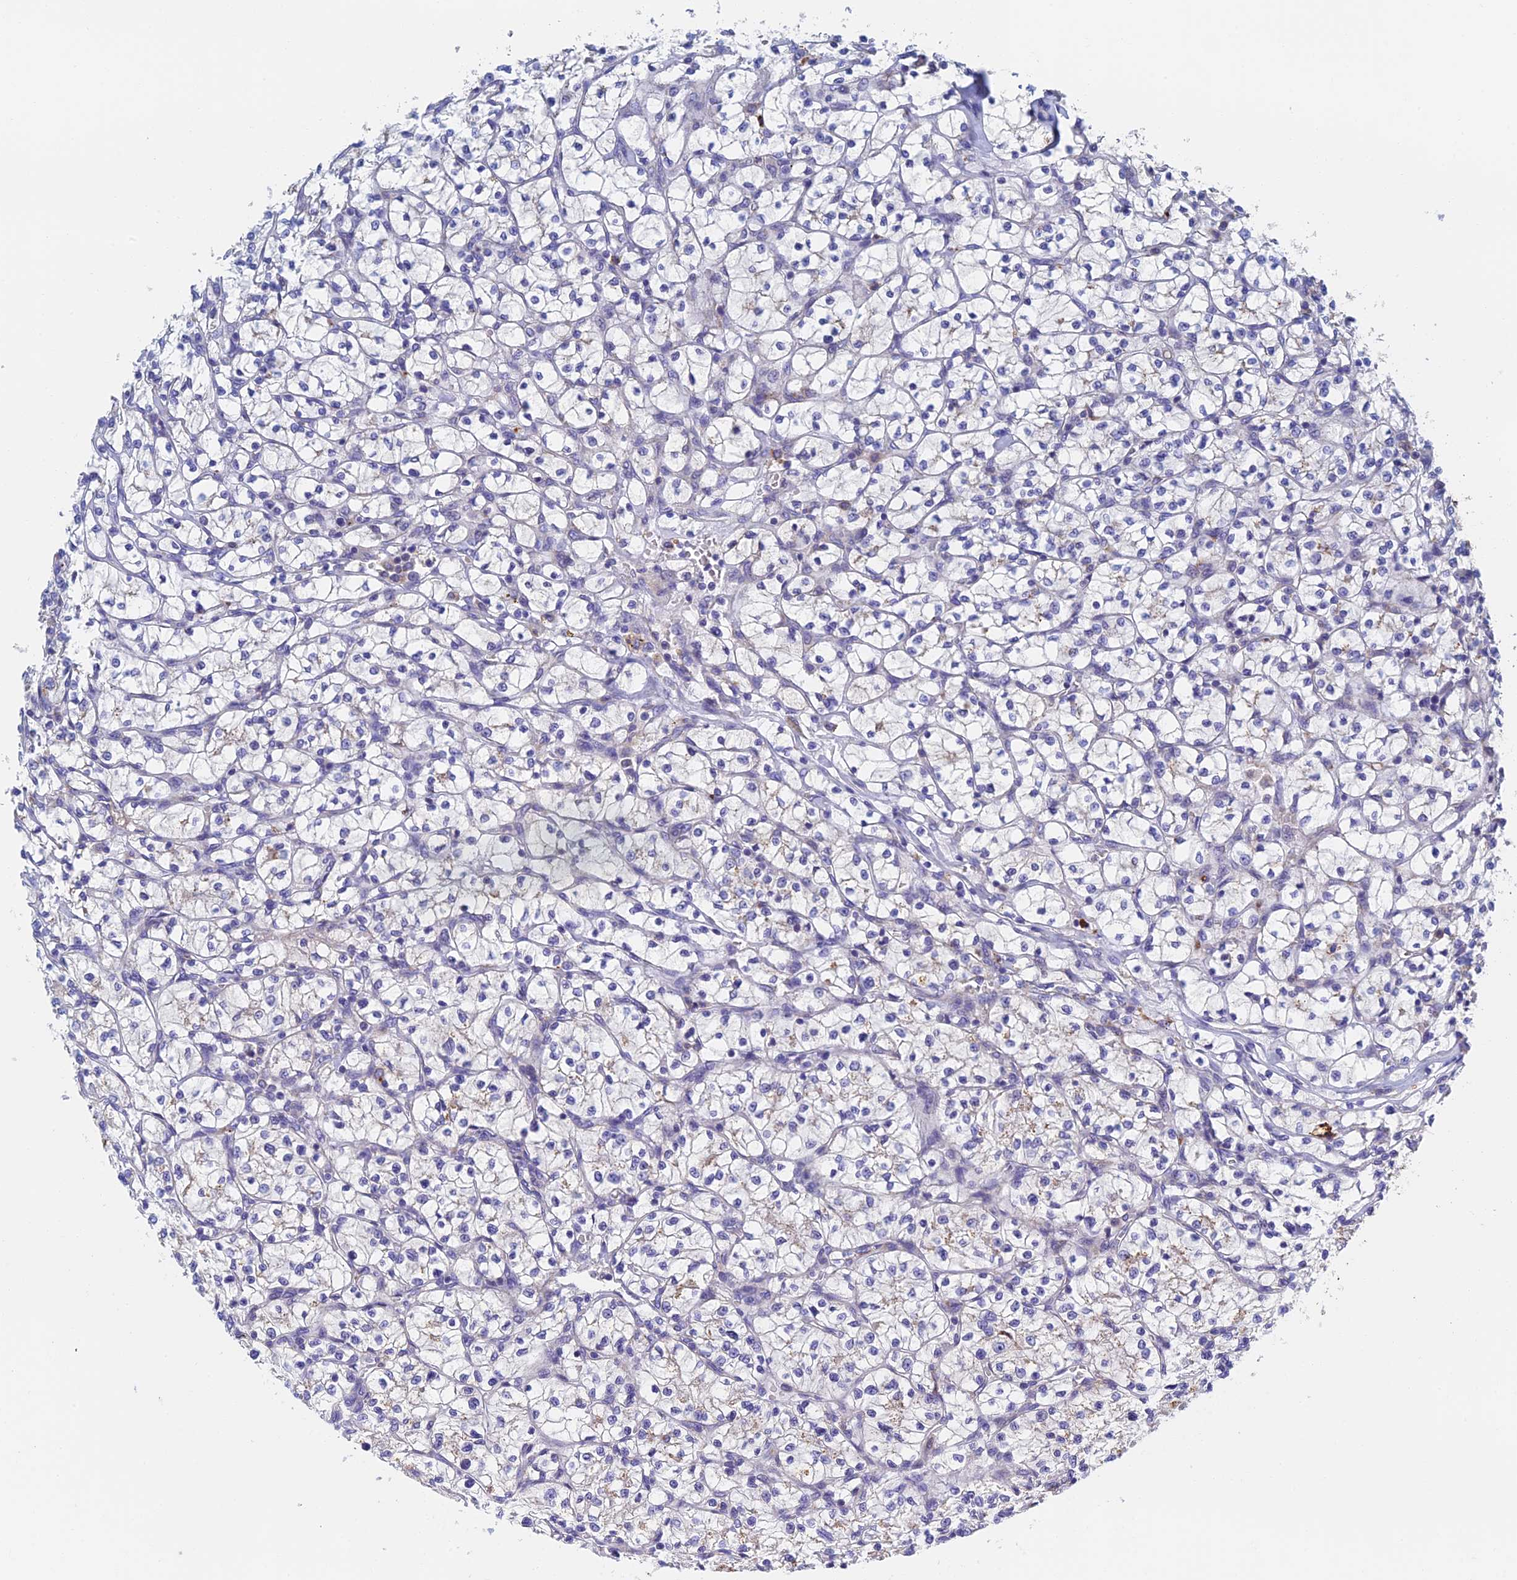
{"staining": {"intensity": "negative", "quantity": "none", "location": "none"}, "tissue": "renal cancer", "cell_type": "Tumor cells", "image_type": "cancer", "snomed": [{"axis": "morphology", "description": "Adenocarcinoma, NOS"}, {"axis": "topography", "description": "Kidney"}], "caption": "This micrograph is of adenocarcinoma (renal) stained with immunohistochemistry to label a protein in brown with the nuclei are counter-stained blue. There is no staining in tumor cells. (Immunohistochemistry, brightfield microscopy, high magnification).", "gene": "RPGRIP1L", "patient": {"sex": "female", "age": 64}}